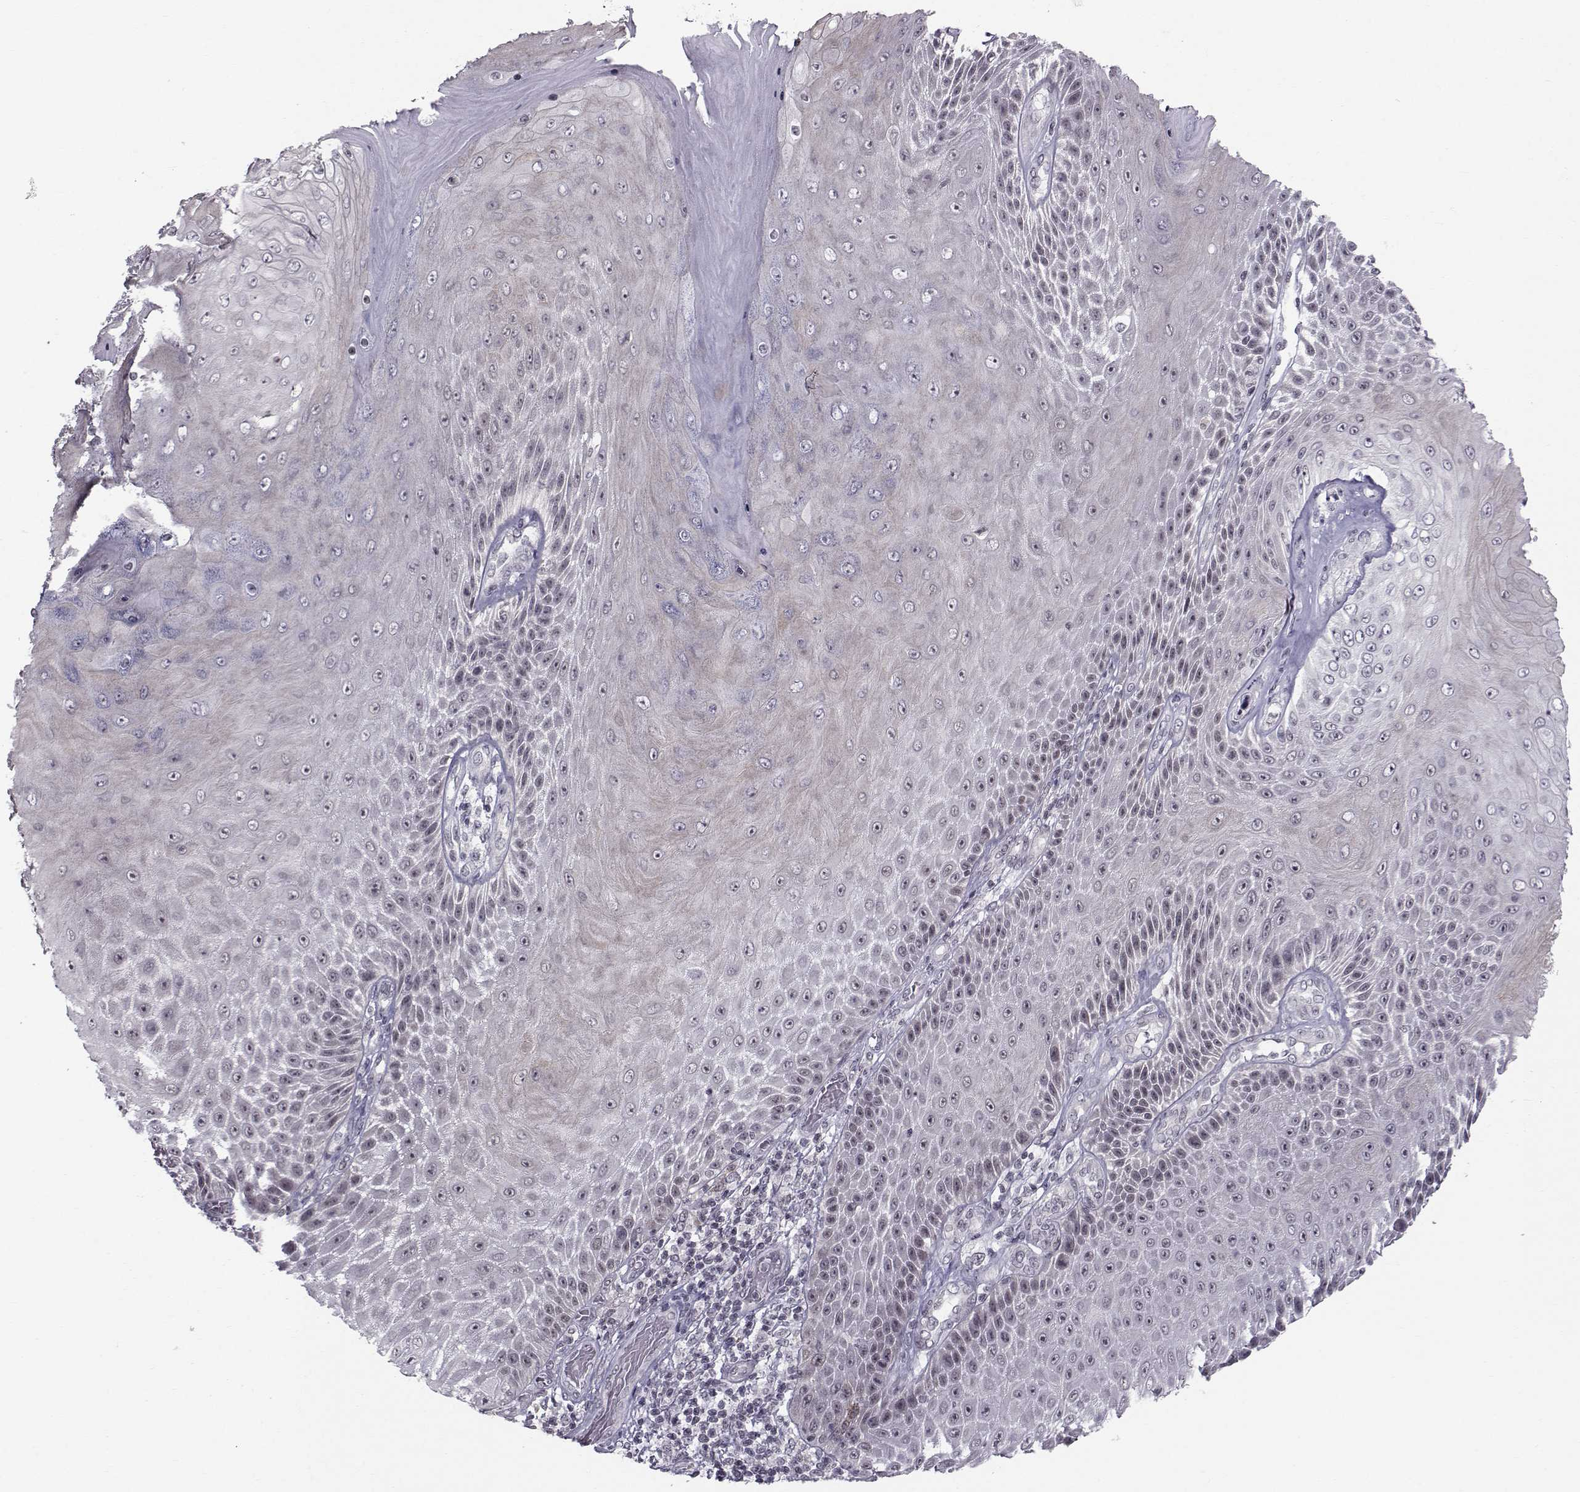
{"staining": {"intensity": "negative", "quantity": "none", "location": "none"}, "tissue": "skin cancer", "cell_type": "Tumor cells", "image_type": "cancer", "snomed": [{"axis": "morphology", "description": "Squamous cell carcinoma, NOS"}, {"axis": "topography", "description": "Skin"}], "caption": "Immunohistochemistry micrograph of human skin cancer (squamous cell carcinoma) stained for a protein (brown), which reveals no expression in tumor cells. The staining was performed using DAB to visualize the protein expression in brown, while the nuclei were stained in blue with hematoxylin (Magnification: 20x).", "gene": "MARCHF4", "patient": {"sex": "male", "age": 62}}